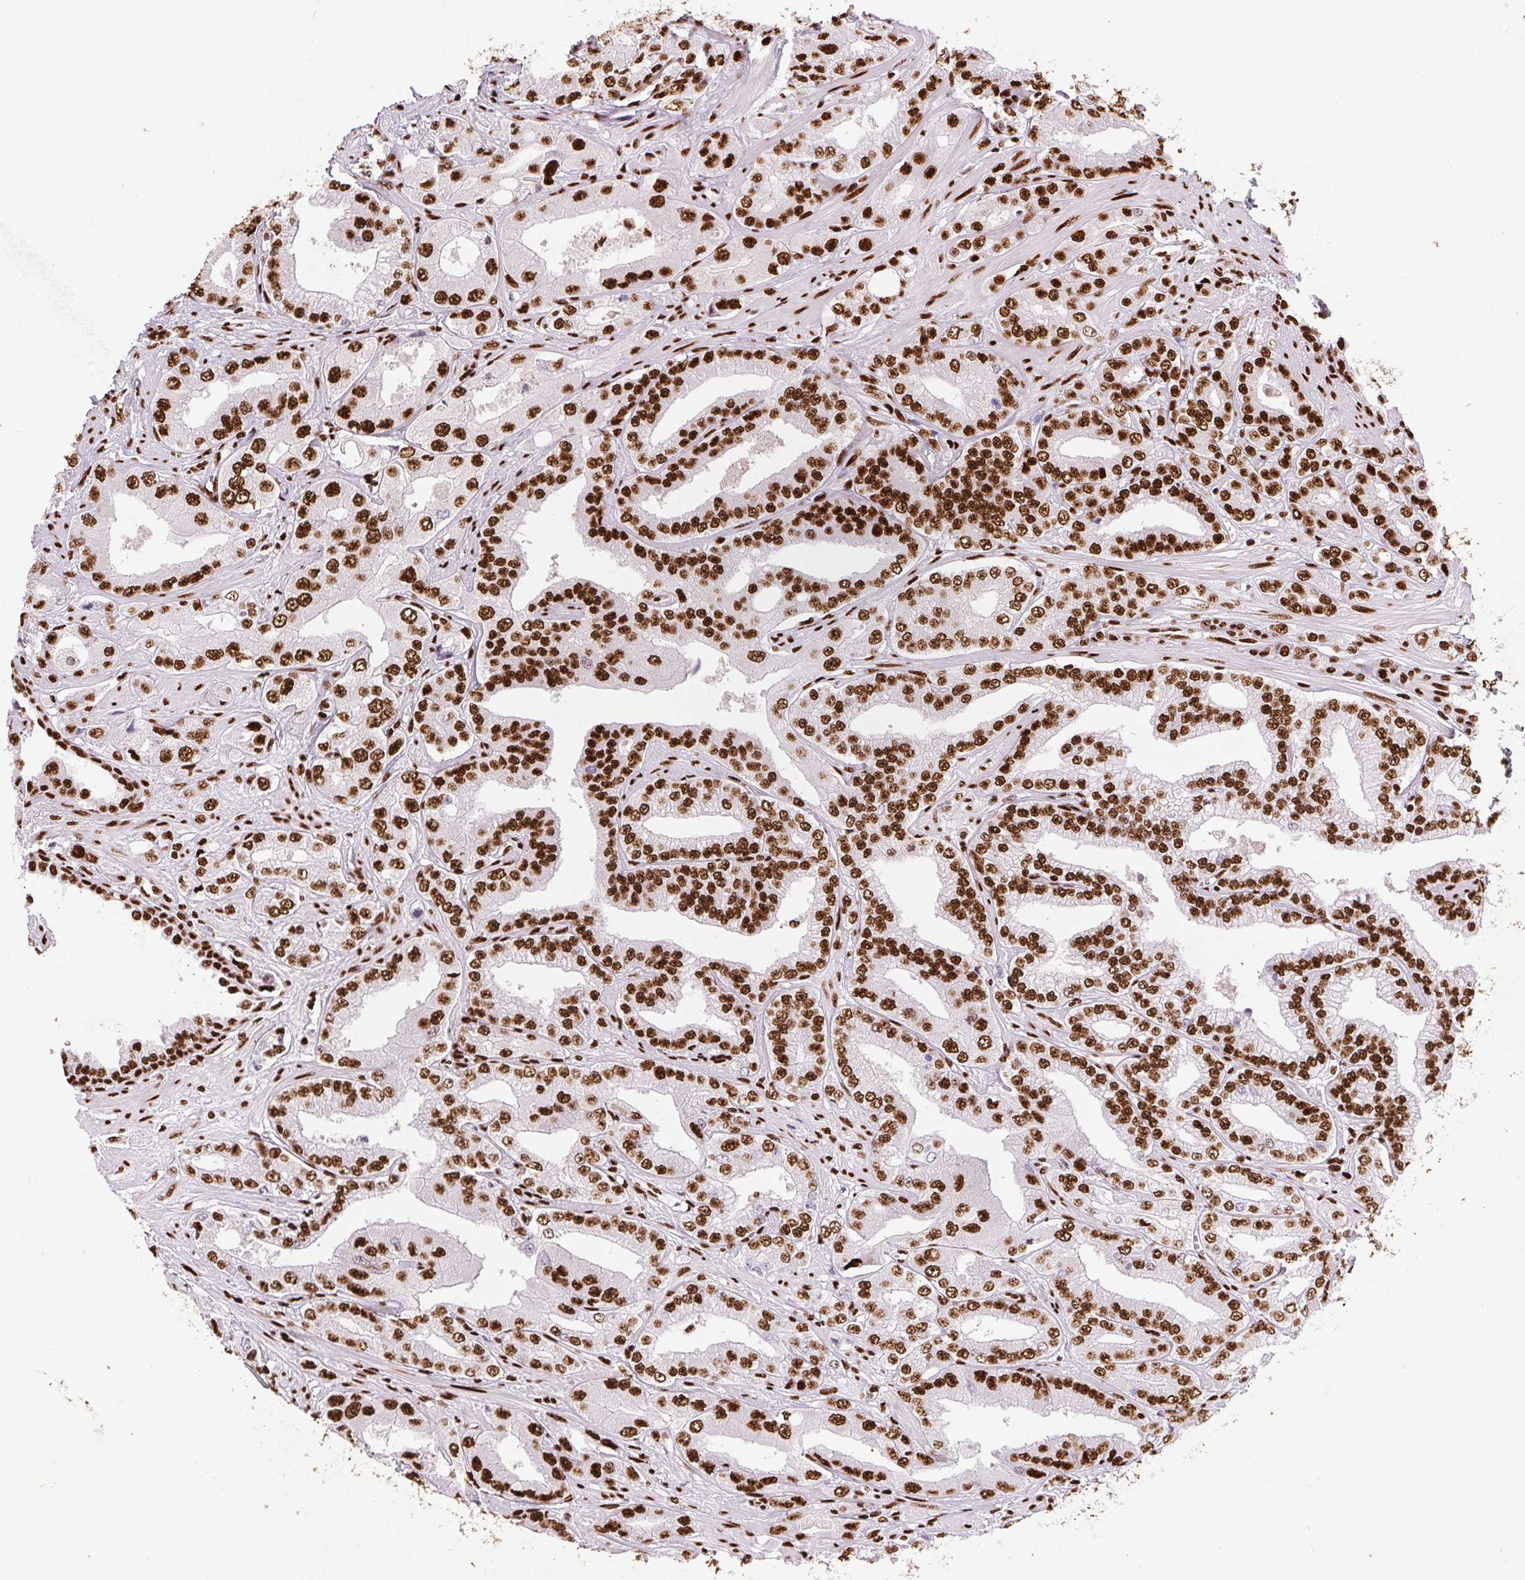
{"staining": {"intensity": "strong", "quantity": ">75%", "location": "nuclear"}, "tissue": "prostate cancer", "cell_type": "Tumor cells", "image_type": "cancer", "snomed": [{"axis": "morphology", "description": "Adenocarcinoma, Low grade"}, {"axis": "topography", "description": "Prostate"}], "caption": "A photomicrograph of human prostate adenocarcinoma (low-grade) stained for a protein demonstrates strong nuclear brown staining in tumor cells.", "gene": "PAGE3", "patient": {"sex": "male", "age": 60}}